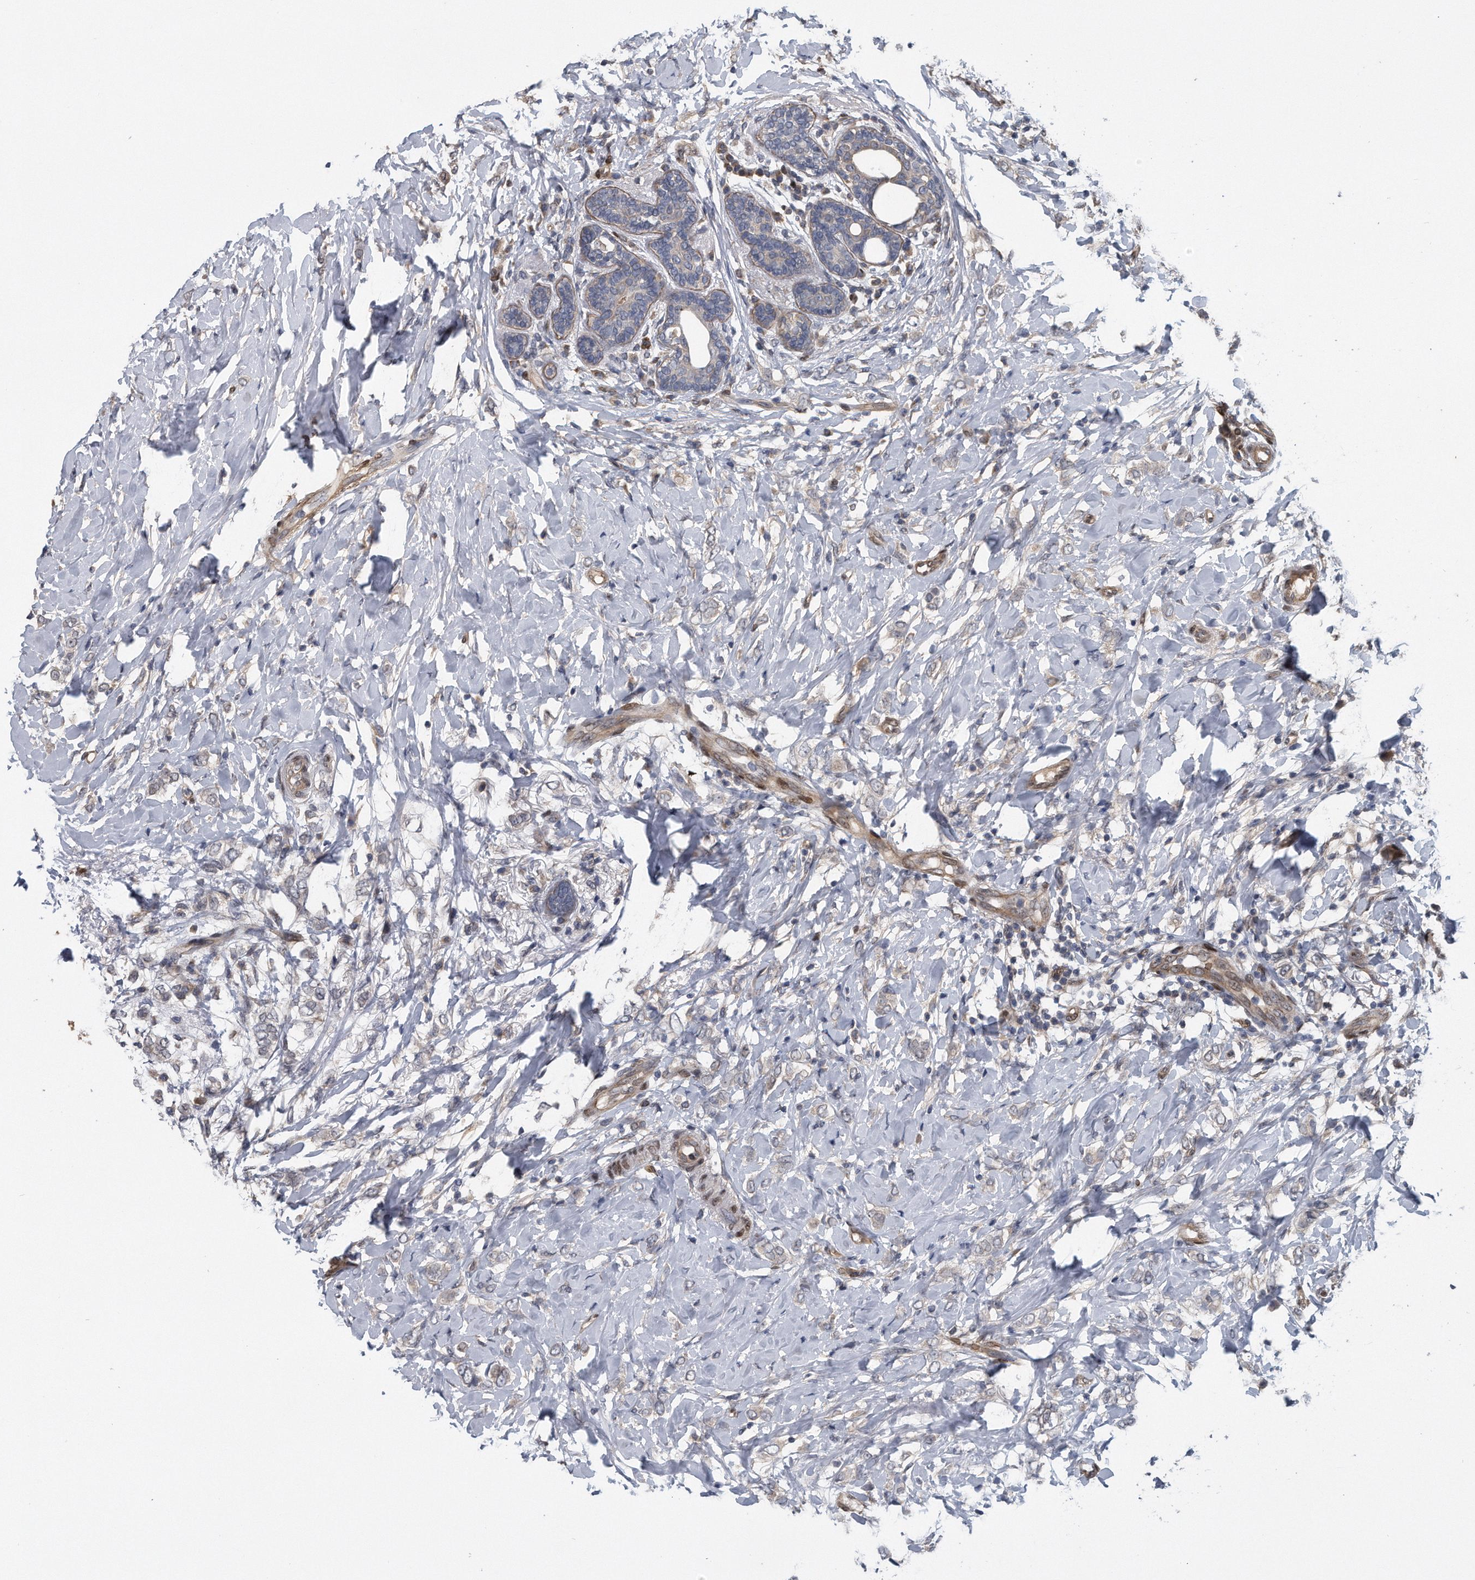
{"staining": {"intensity": "weak", "quantity": "<25%", "location": "cytoplasmic/membranous"}, "tissue": "breast cancer", "cell_type": "Tumor cells", "image_type": "cancer", "snomed": [{"axis": "morphology", "description": "Normal tissue, NOS"}, {"axis": "morphology", "description": "Lobular carcinoma"}, {"axis": "topography", "description": "Breast"}], "caption": "An immunohistochemistry photomicrograph of breast cancer is shown. There is no staining in tumor cells of breast cancer. Nuclei are stained in blue.", "gene": "ZNF79", "patient": {"sex": "female", "age": 47}}